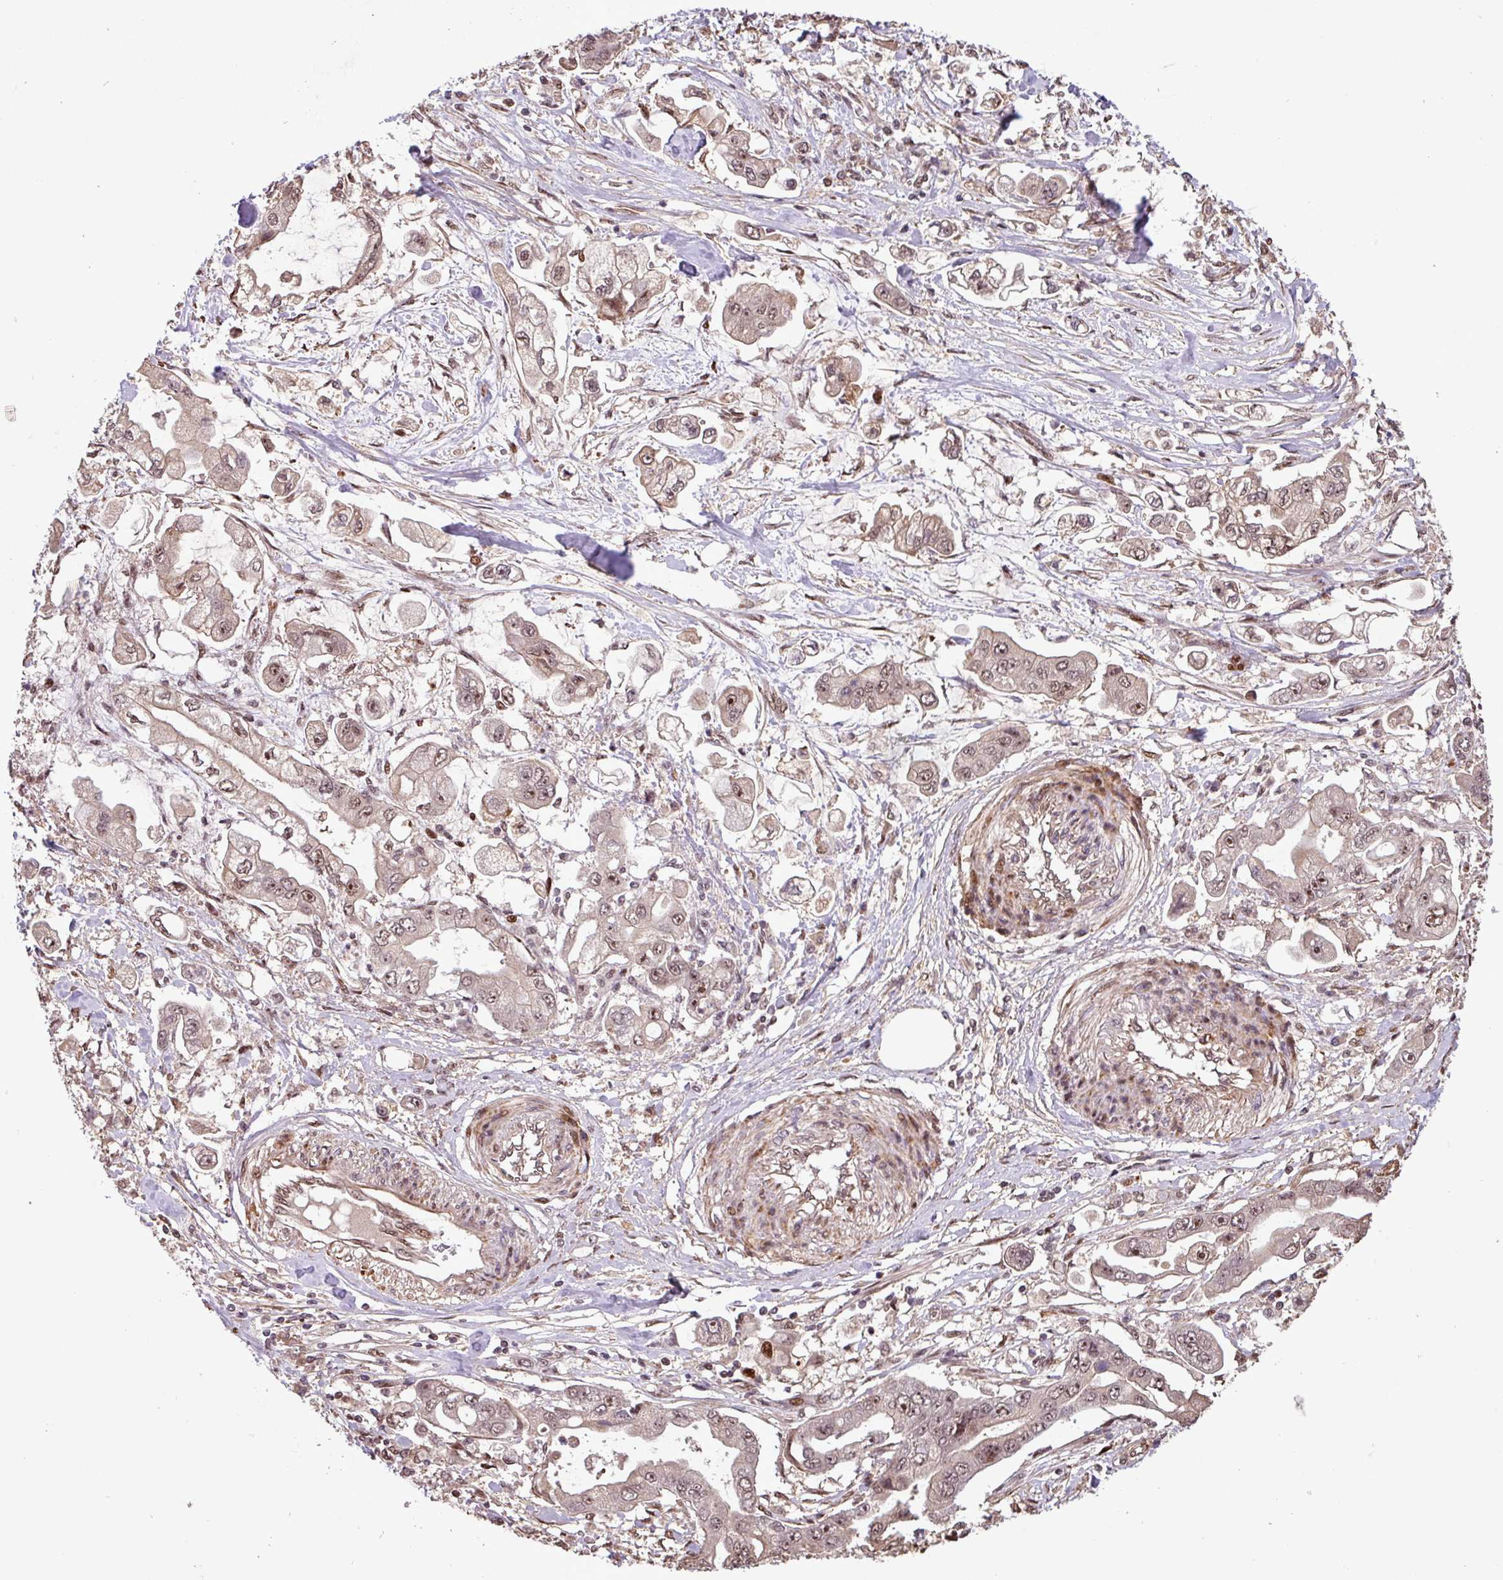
{"staining": {"intensity": "moderate", "quantity": "25%-75%", "location": "nuclear"}, "tissue": "stomach cancer", "cell_type": "Tumor cells", "image_type": "cancer", "snomed": [{"axis": "morphology", "description": "Adenocarcinoma, NOS"}, {"axis": "topography", "description": "Stomach"}], "caption": "Immunohistochemical staining of adenocarcinoma (stomach) shows medium levels of moderate nuclear staining in approximately 25%-75% of tumor cells.", "gene": "SLC22A24", "patient": {"sex": "male", "age": 62}}